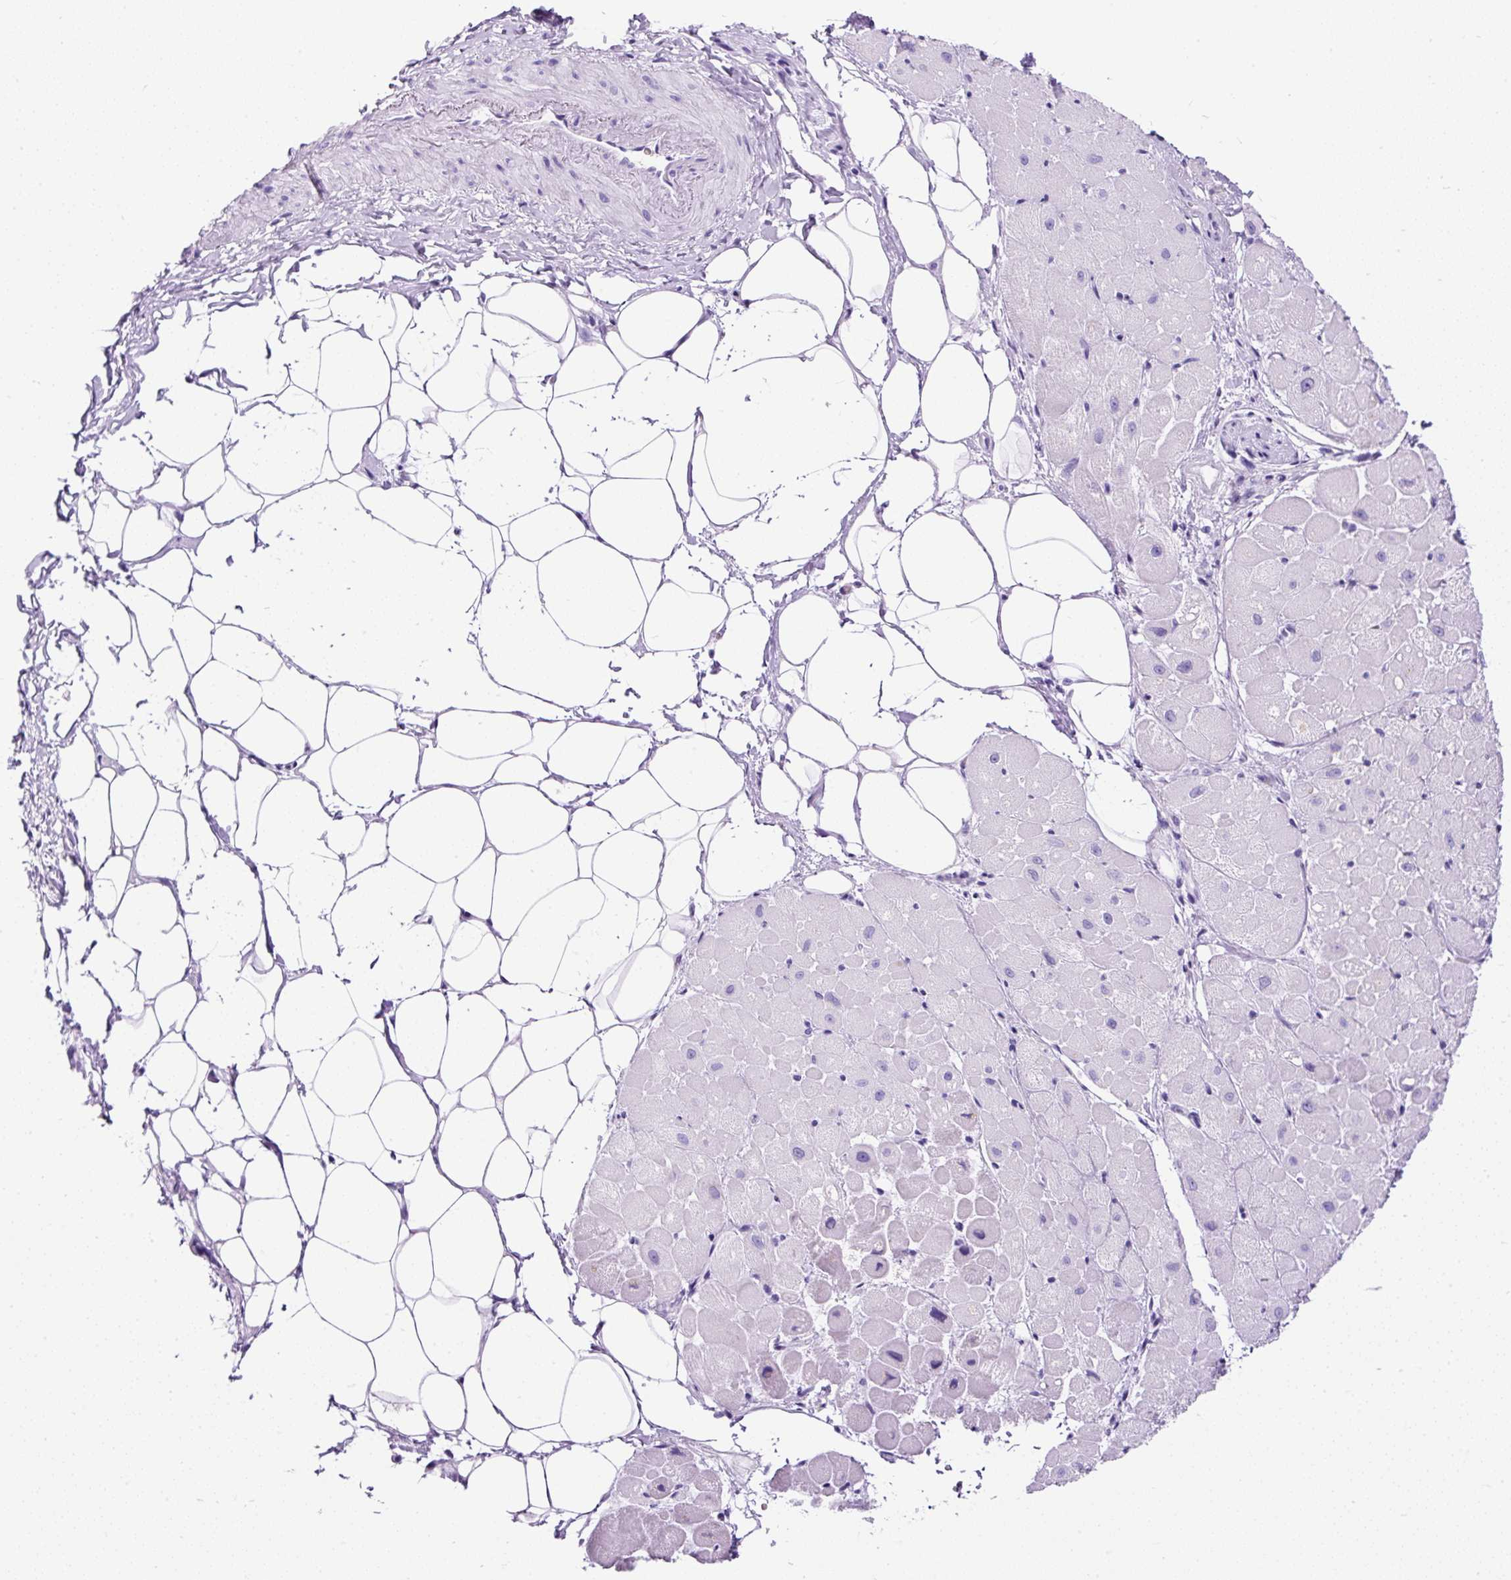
{"staining": {"intensity": "negative", "quantity": "none", "location": "none"}, "tissue": "heart muscle", "cell_type": "Cardiomyocytes", "image_type": "normal", "snomed": [{"axis": "morphology", "description": "Normal tissue, NOS"}, {"axis": "topography", "description": "Heart"}], "caption": "Immunohistochemical staining of unremarkable heart muscle demonstrates no significant staining in cardiomyocytes. (Stains: DAB (3,3'-diaminobenzidine) immunohistochemistry with hematoxylin counter stain, Microscopy: brightfield microscopy at high magnification).", "gene": "PDIA2", "patient": {"sex": "male", "age": 62}}